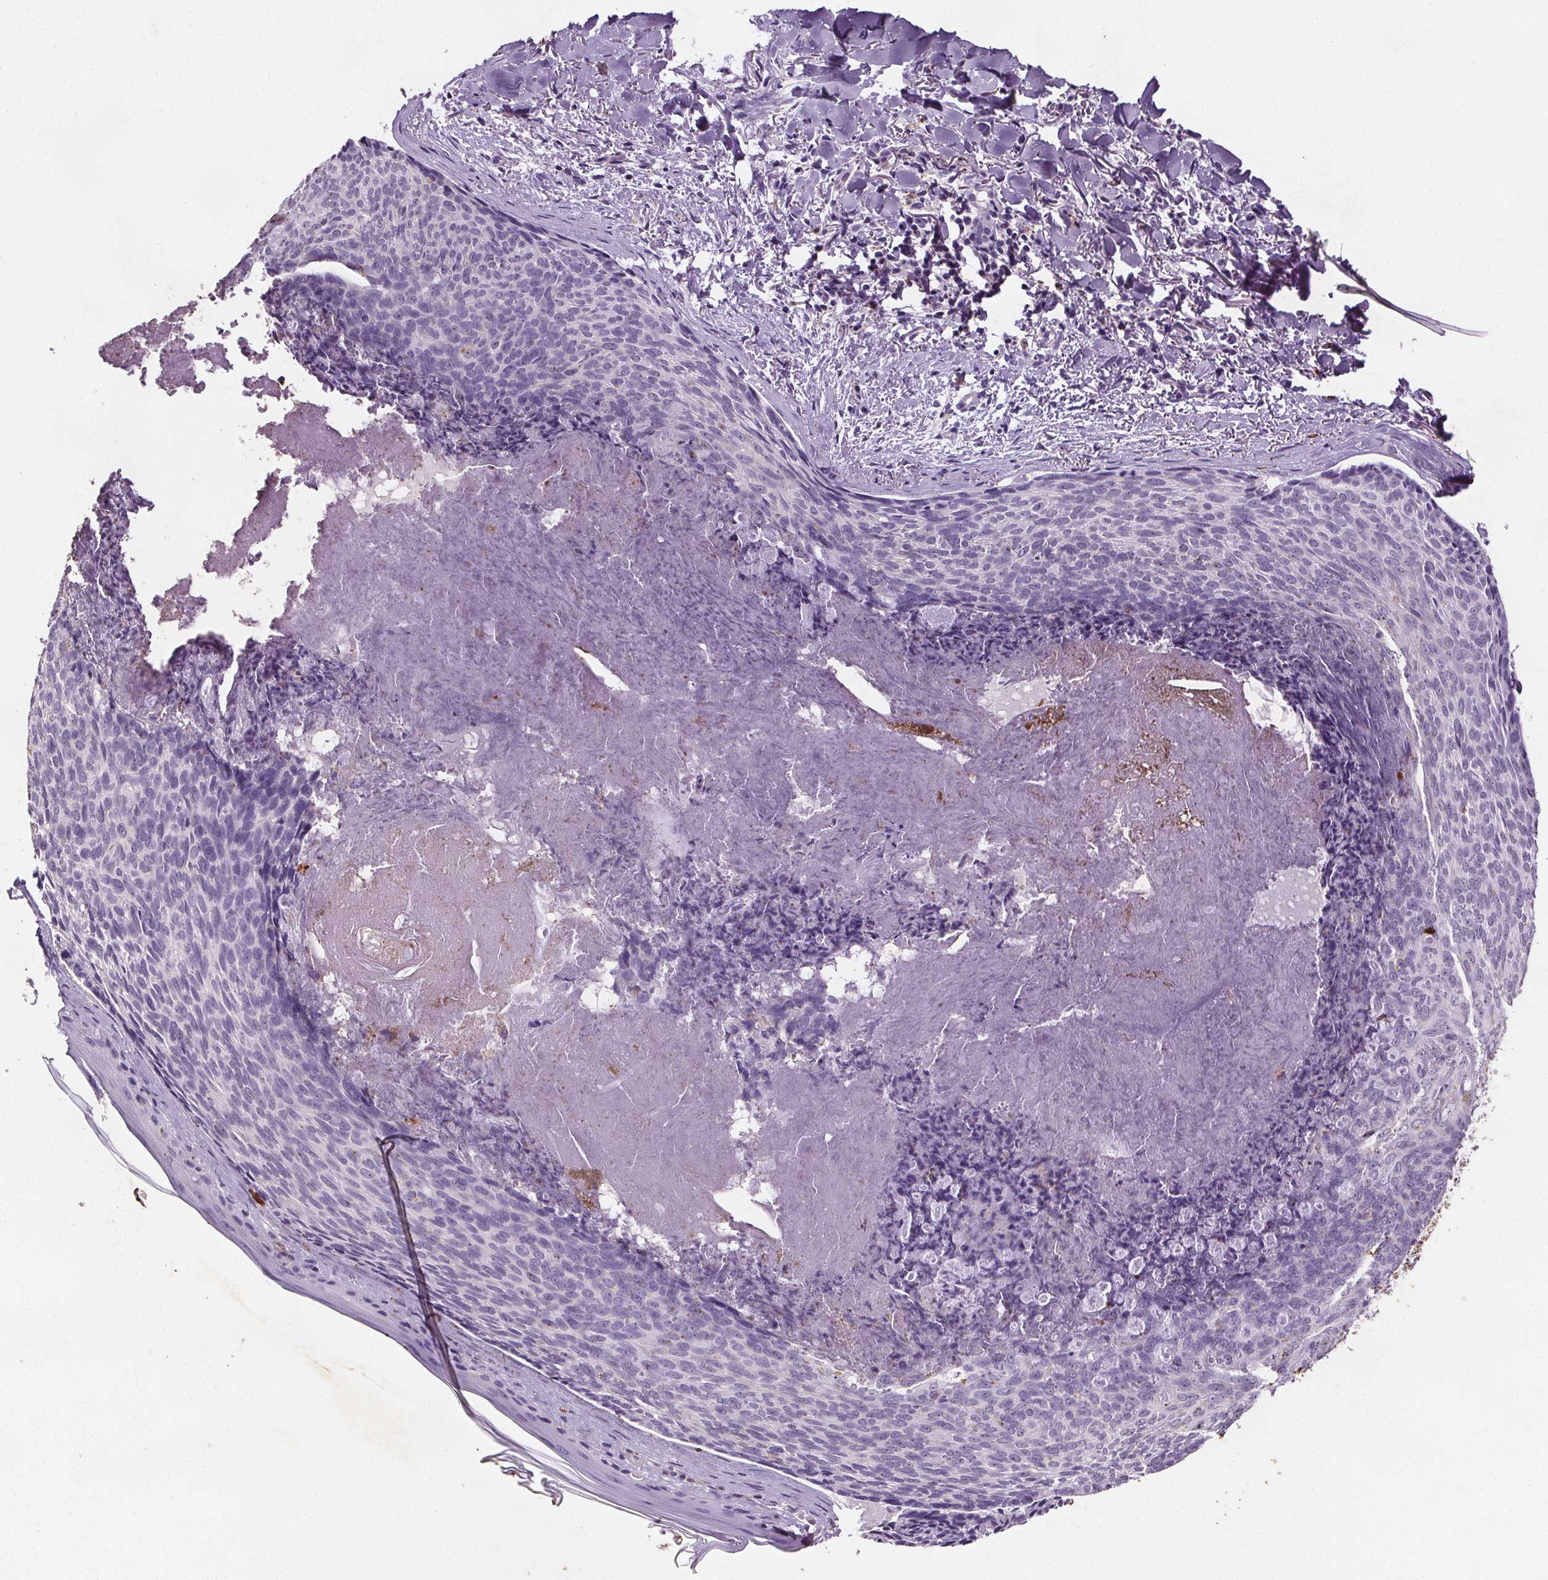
{"staining": {"intensity": "negative", "quantity": "none", "location": "none"}, "tissue": "skin cancer", "cell_type": "Tumor cells", "image_type": "cancer", "snomed": [{"axis": "morphology", "description": "Basal cell carcinoma"}, {"axis": "topography", "description": "Skin"}], "caption": "This is a micrograph of immunohistochemistry (IHC) staining of basal cell carcinoma (skin), which shows no staining in tumor cells.", "gene": "C19orf84", "patient": {"sex": "female", "age": 82}}